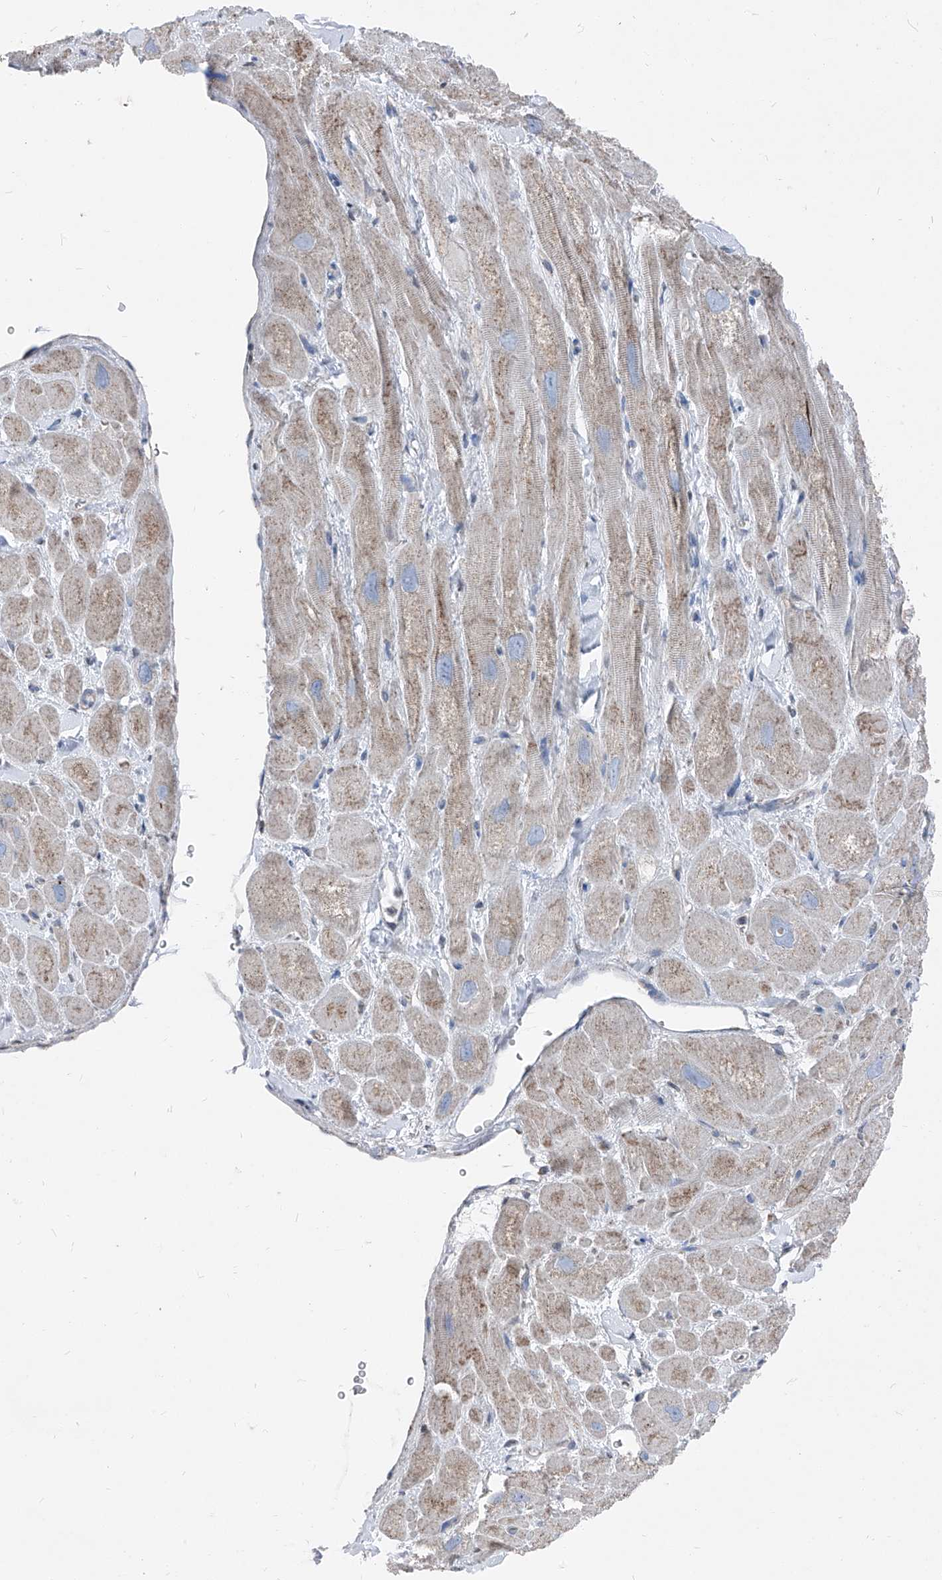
{"staining": {"intensity": "weak", "quantity": "25%-75%", "location": "cytoplasmic/membranous"}, "tissue": "heart muscle", "cell_type": "Cardiomyocytes", "image_type": "normal", "snomed": [{"axis": "morphology", "description": "Normal tissue, NOS"}, {"axis": "topography", "description": "Heart"}], "caption": "High-power microscopy captured an IHC photomicrograph of unremarkable heart muscle, revealing weak cytoplasmic/membranous expression in approximately 25%-75% of cardiomyocytes.", "gene": "AGPS", "patient": {"sex": "male", "age": 49}}